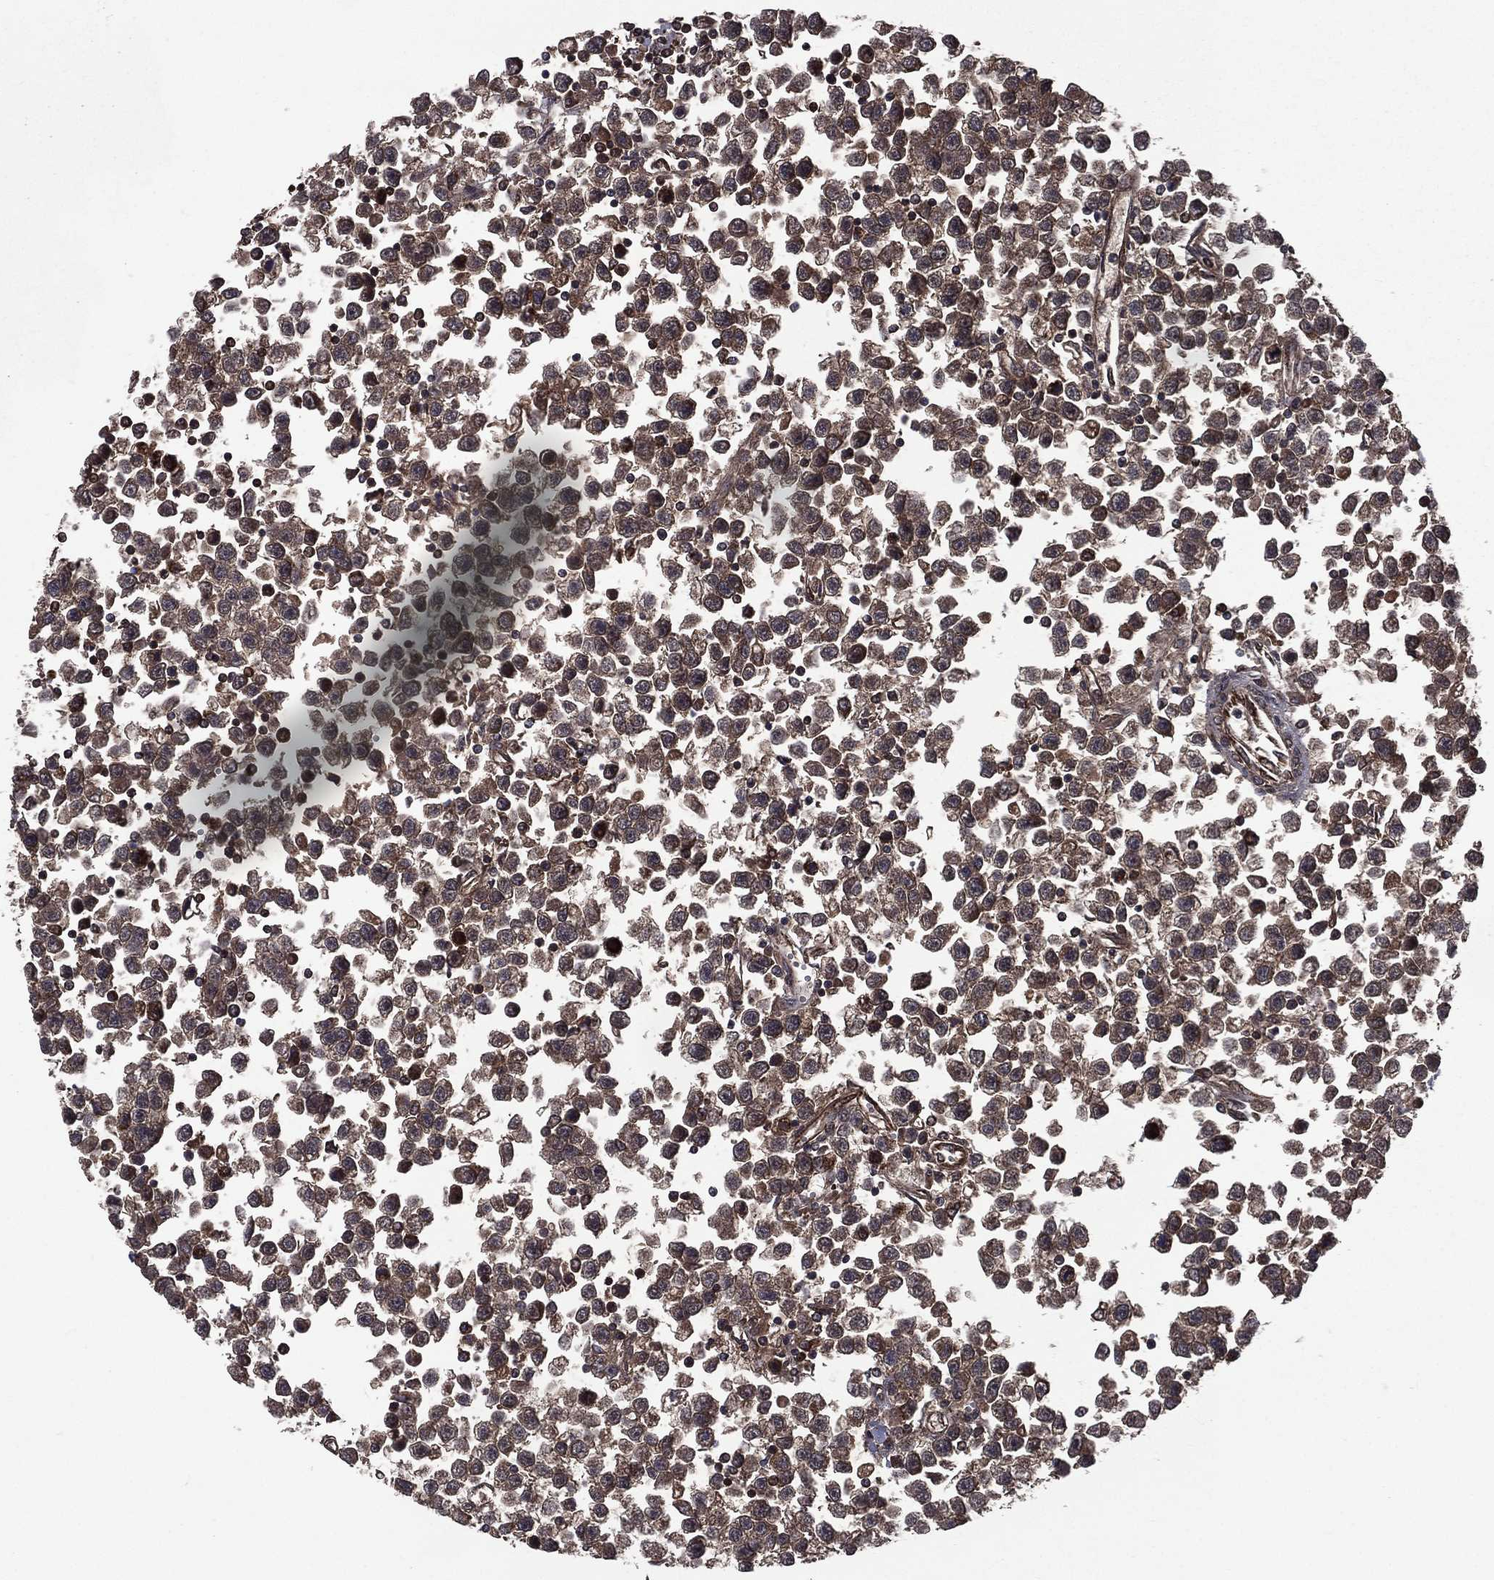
{"staining": {"intensity": "moderate", "quantity": ">75%", "location": "cytoplasmic/membranous"}, "tissue": "testis cancer", "cell_type": "Tumor cells", "image_type": "cancer", "snomed": [{"axis": "morphology", "description": "Seminoma, NOS"}, {"axis": "topography", "description": "Testis"}], "caption": "IHC of human testis seminoma demonstrates medium levels of moderate cytoplasmic/membranous expression in about >75% of tumor cells.", "gene": "GOT2", "patient": {"sex": "male", "age": 34}}